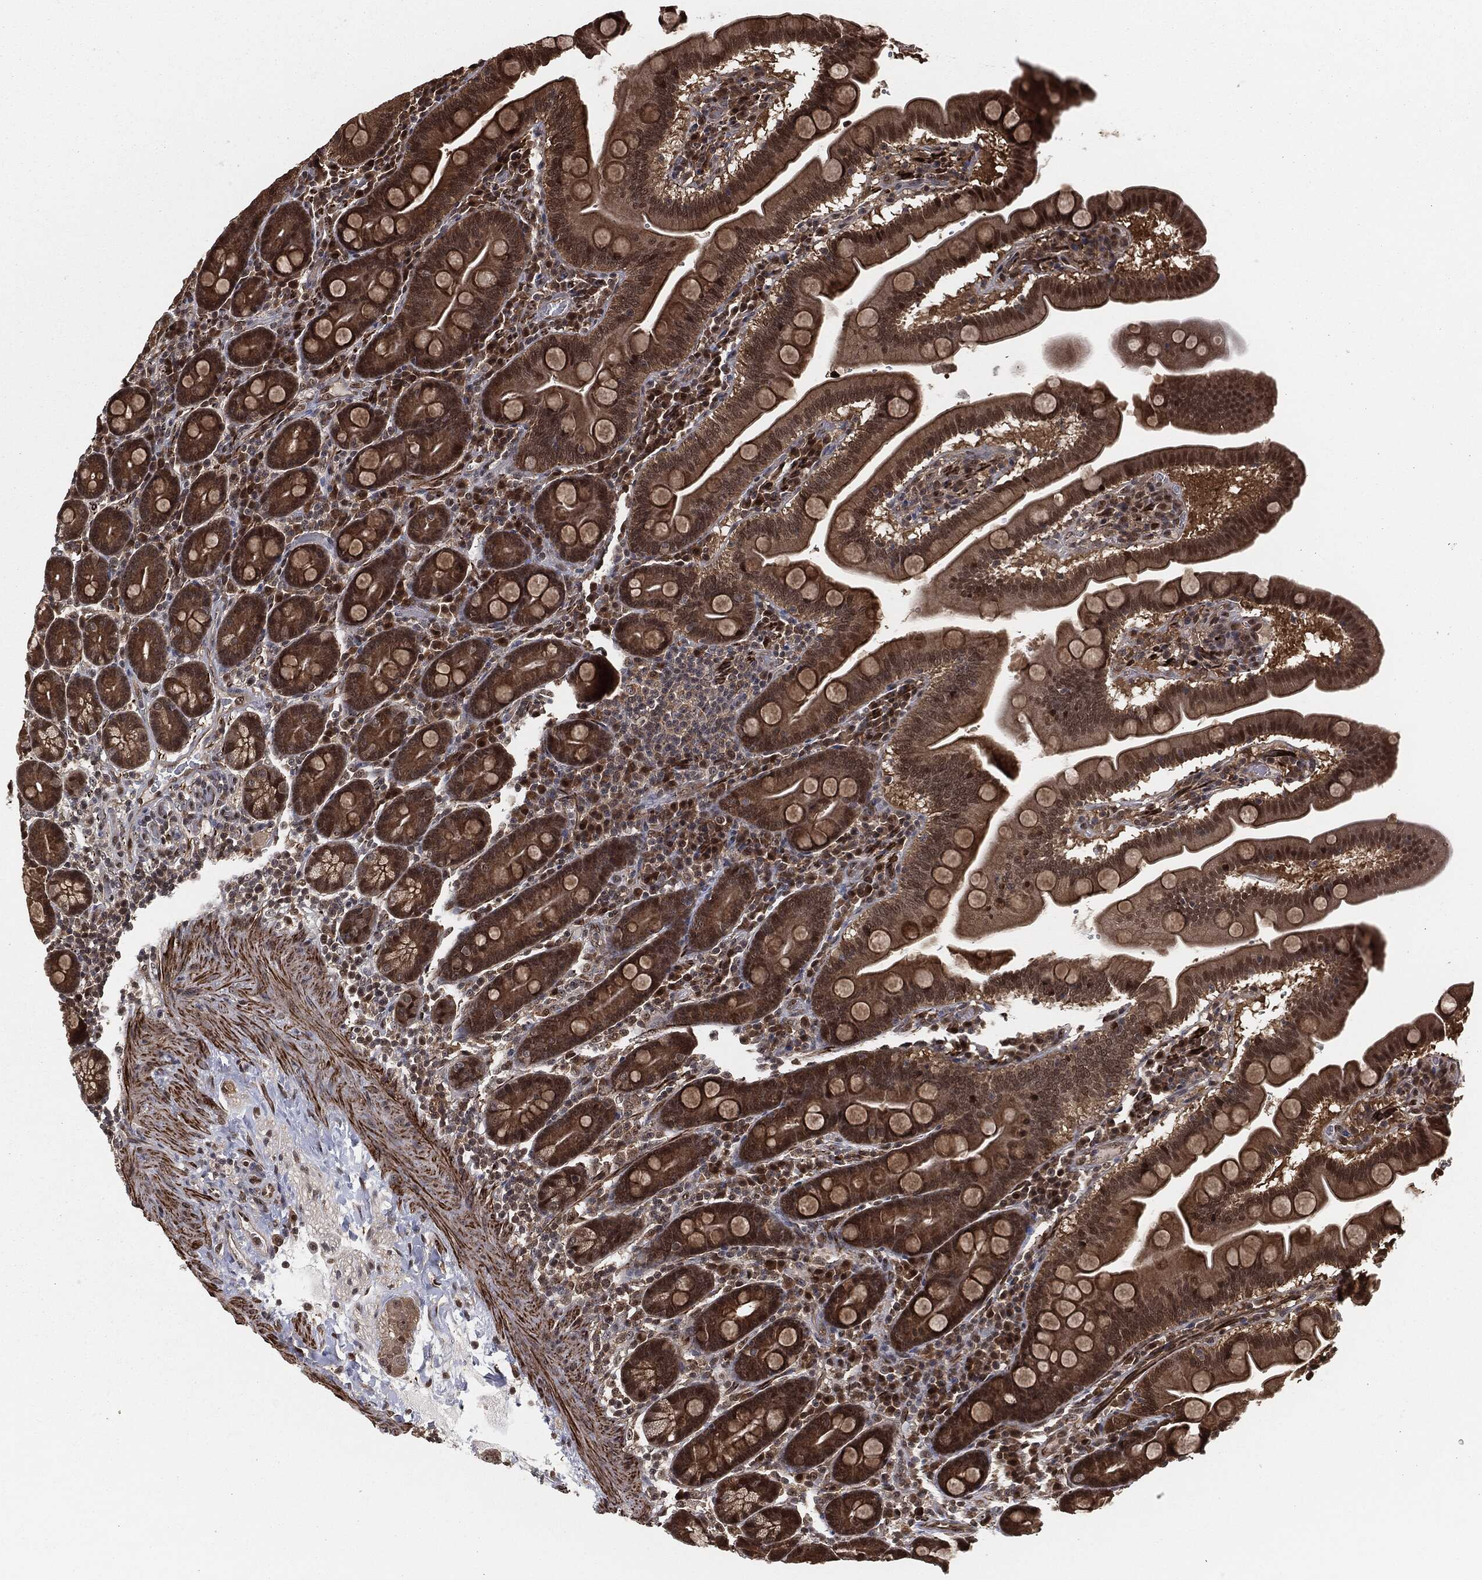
{"staining": {"intensity": "moderate", "quantity": ">75%", "location": "cytoplasmic/membranous"}, "tissue": "duodenum", "cell_type": "Glandular cells", "image_type": "normal", "snomed": [{"axis": "morphology", "description": "Normal tissue, NOS"}, {"axis": "topography", "description": "Duodenum"}], "caption": "Immunohistochemical staining of unremarkable human duodenum demonstrates moderate cytoplasmic/membranous protein staining in approximately >75% of glandular cells.", "gene": "CAPRIN2", "patient": {"sex": "male", "age": 59}}